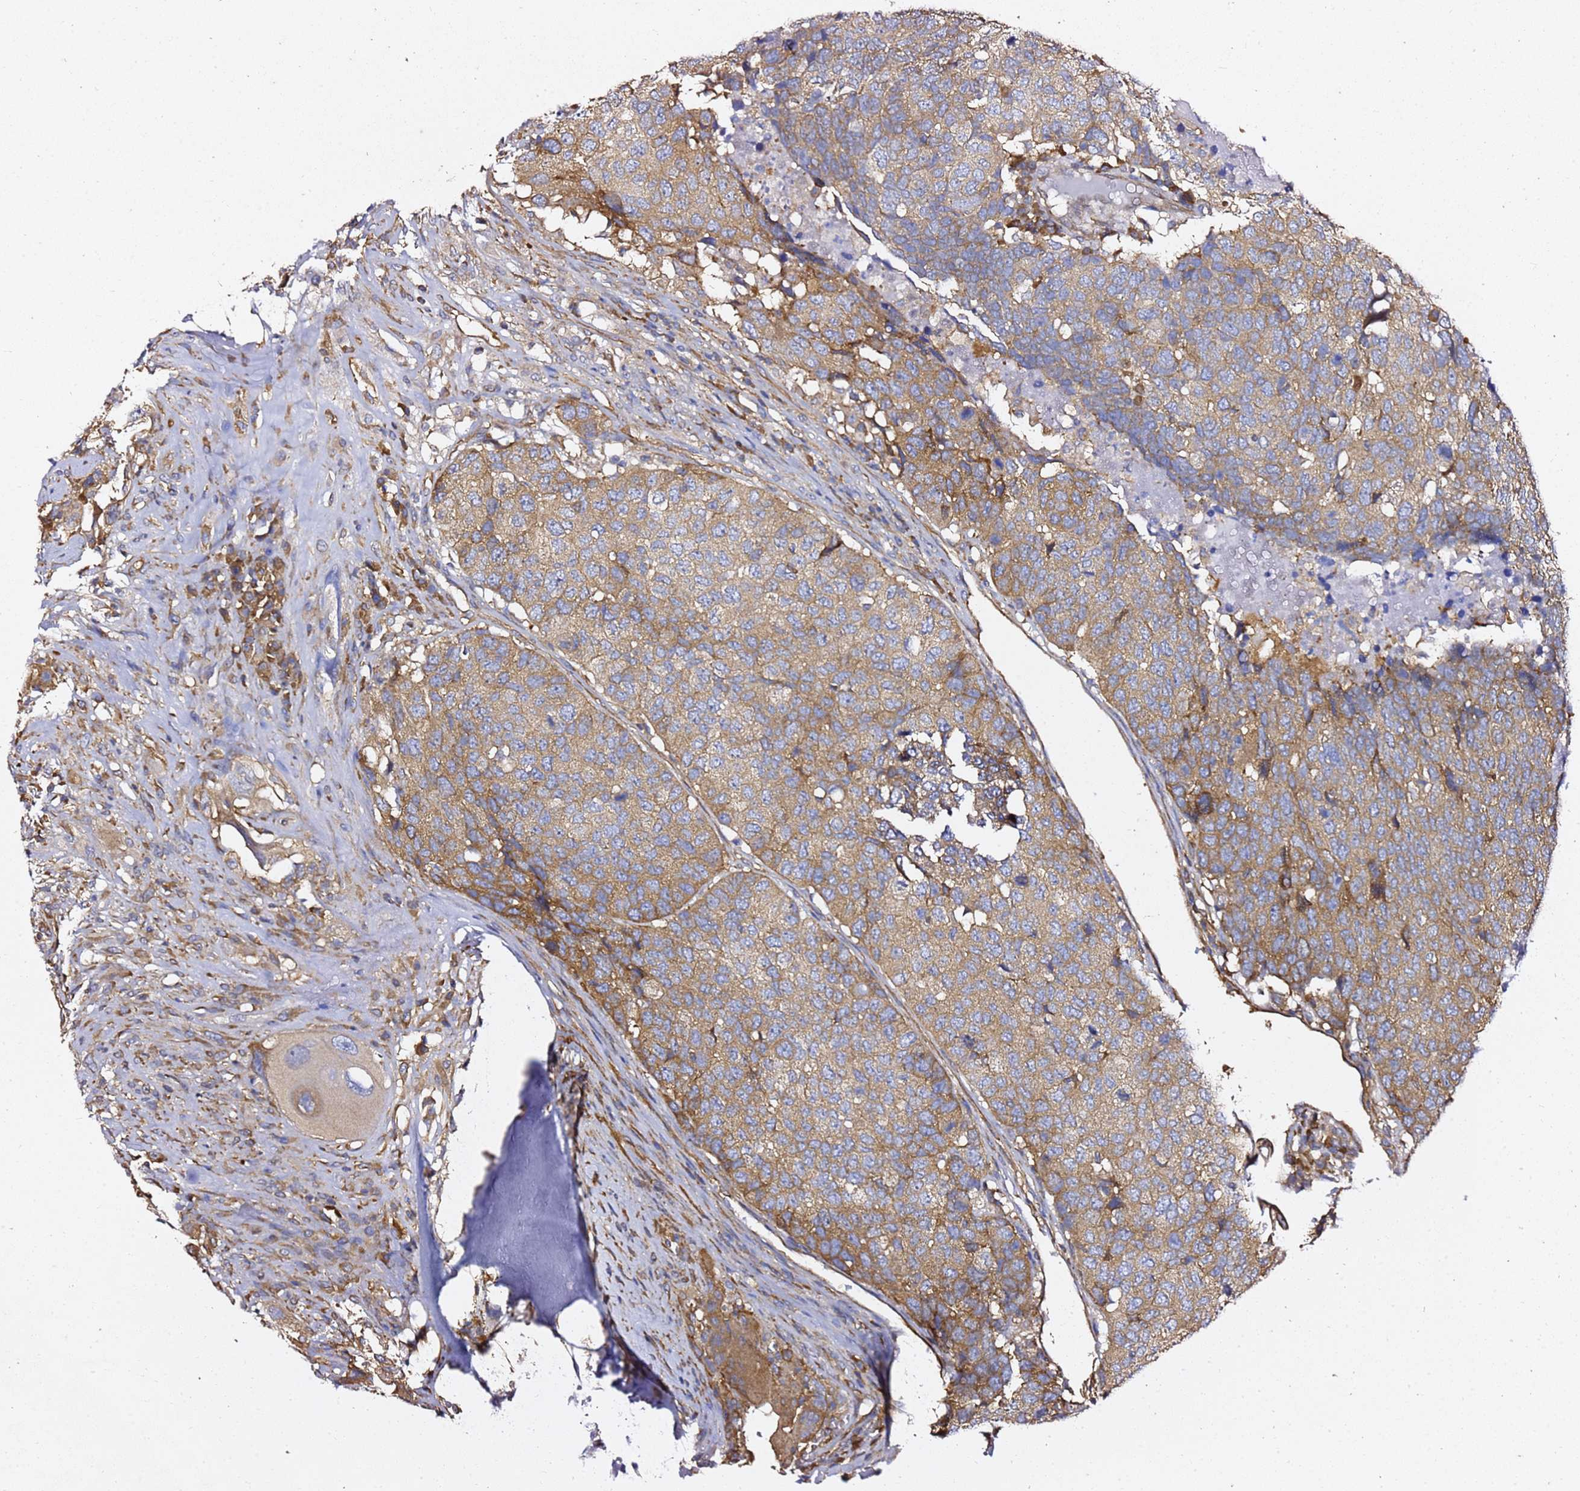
{"staining": {"intensity": "moderate", "quantity": ">75%", "location": "cytoplasmic/membranous"}, "tissue": "head and neck cancer", "cell_type": "Tumor cells", "image_type": "cancer", "snomed": [{"axis": "morphology", "description": "Squamous cell carcinoma, NOS"}, {"axis": "topography", "description": "Head-Neck"}], "caption": "IHC histopathology image of head and neck cancer stained for a protein (brown), which shows medium levels of moderate cytoplasmic/membranous staining in approximately >75% of tumor cells.", "gene": "TPST1", "patient": {"sex": "male", "age": 66}}